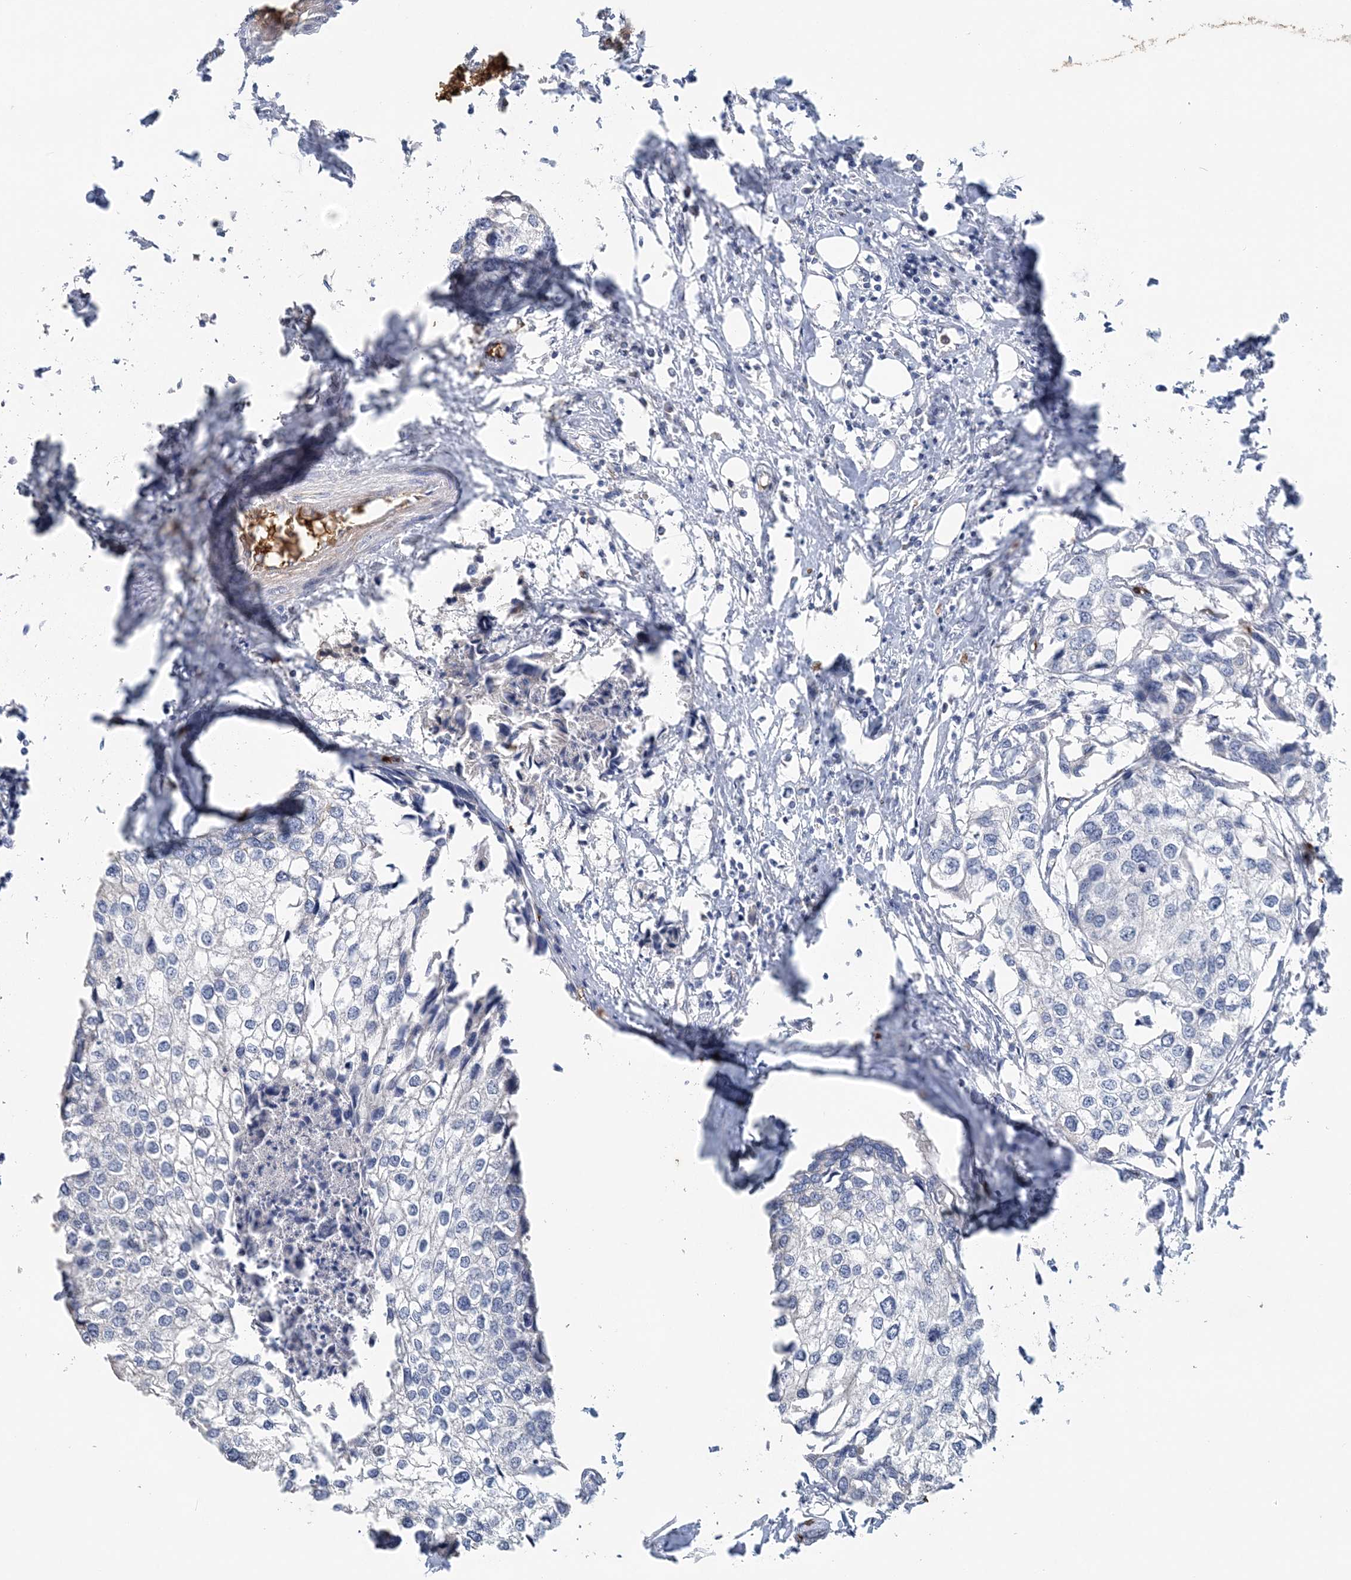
{"staining": {"intensity": "negative", "quantity": "none", "location": "none"}, "tissue": "urothelial cancer", "cell_type": "Tumor cells", "image_type": "cancer", "snomed": [{"axis": "morphology", "description": "Urothelial carcinoma, High grade"}, {"axis": "topography", "description": "Urinary bladder"}], "caption": "A micrograph of human urothelial carcinoma (high-grade) is negative for staining in tumor cells.", "gene": "HBD", "patient": {"sex": "male", "age": 64}}